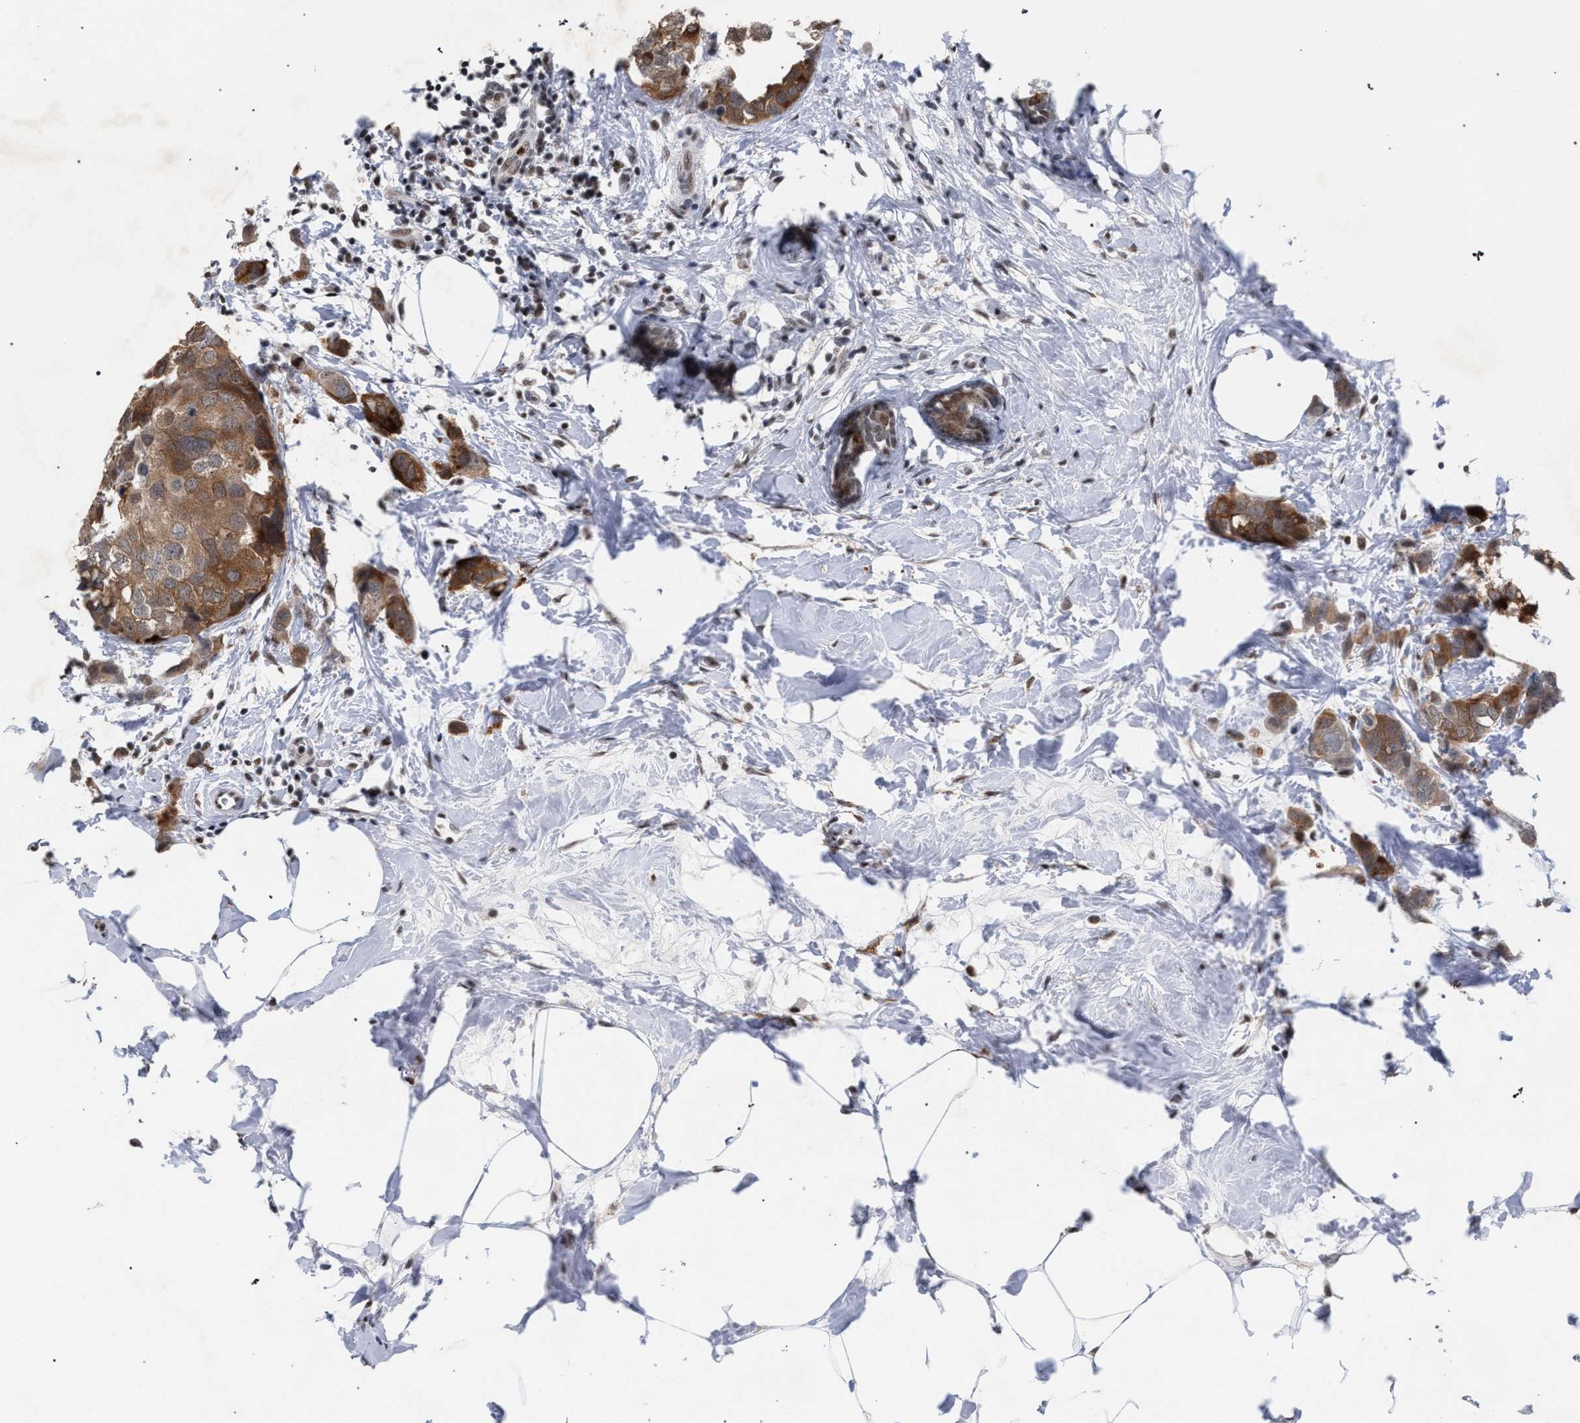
{"staining": {"intensity": "moderate", "quantity": ">75%", "location": "cytoplasmic/membranous"}, "tissue": "breast cancer", "cell_type": "Tumor cells", "image_type": "cancer", "snomed": [{"axis": "morphology", "description": "Normal tissue, NOS"}, {"axis": "morphology", "description": "Duct carcinoma"}, {"axis": "topography", "description": "Breast"}], "caption": "Protein positivity by immunohistochemistry (IHC) reveals moderate cytoplasmic/membranous expression in approximately >75% of tumor cells in breast cancer (infiltrating ductal carcinoma).", "gene": "SCAF4", "patient": {"sex": "female", "age": 50}}